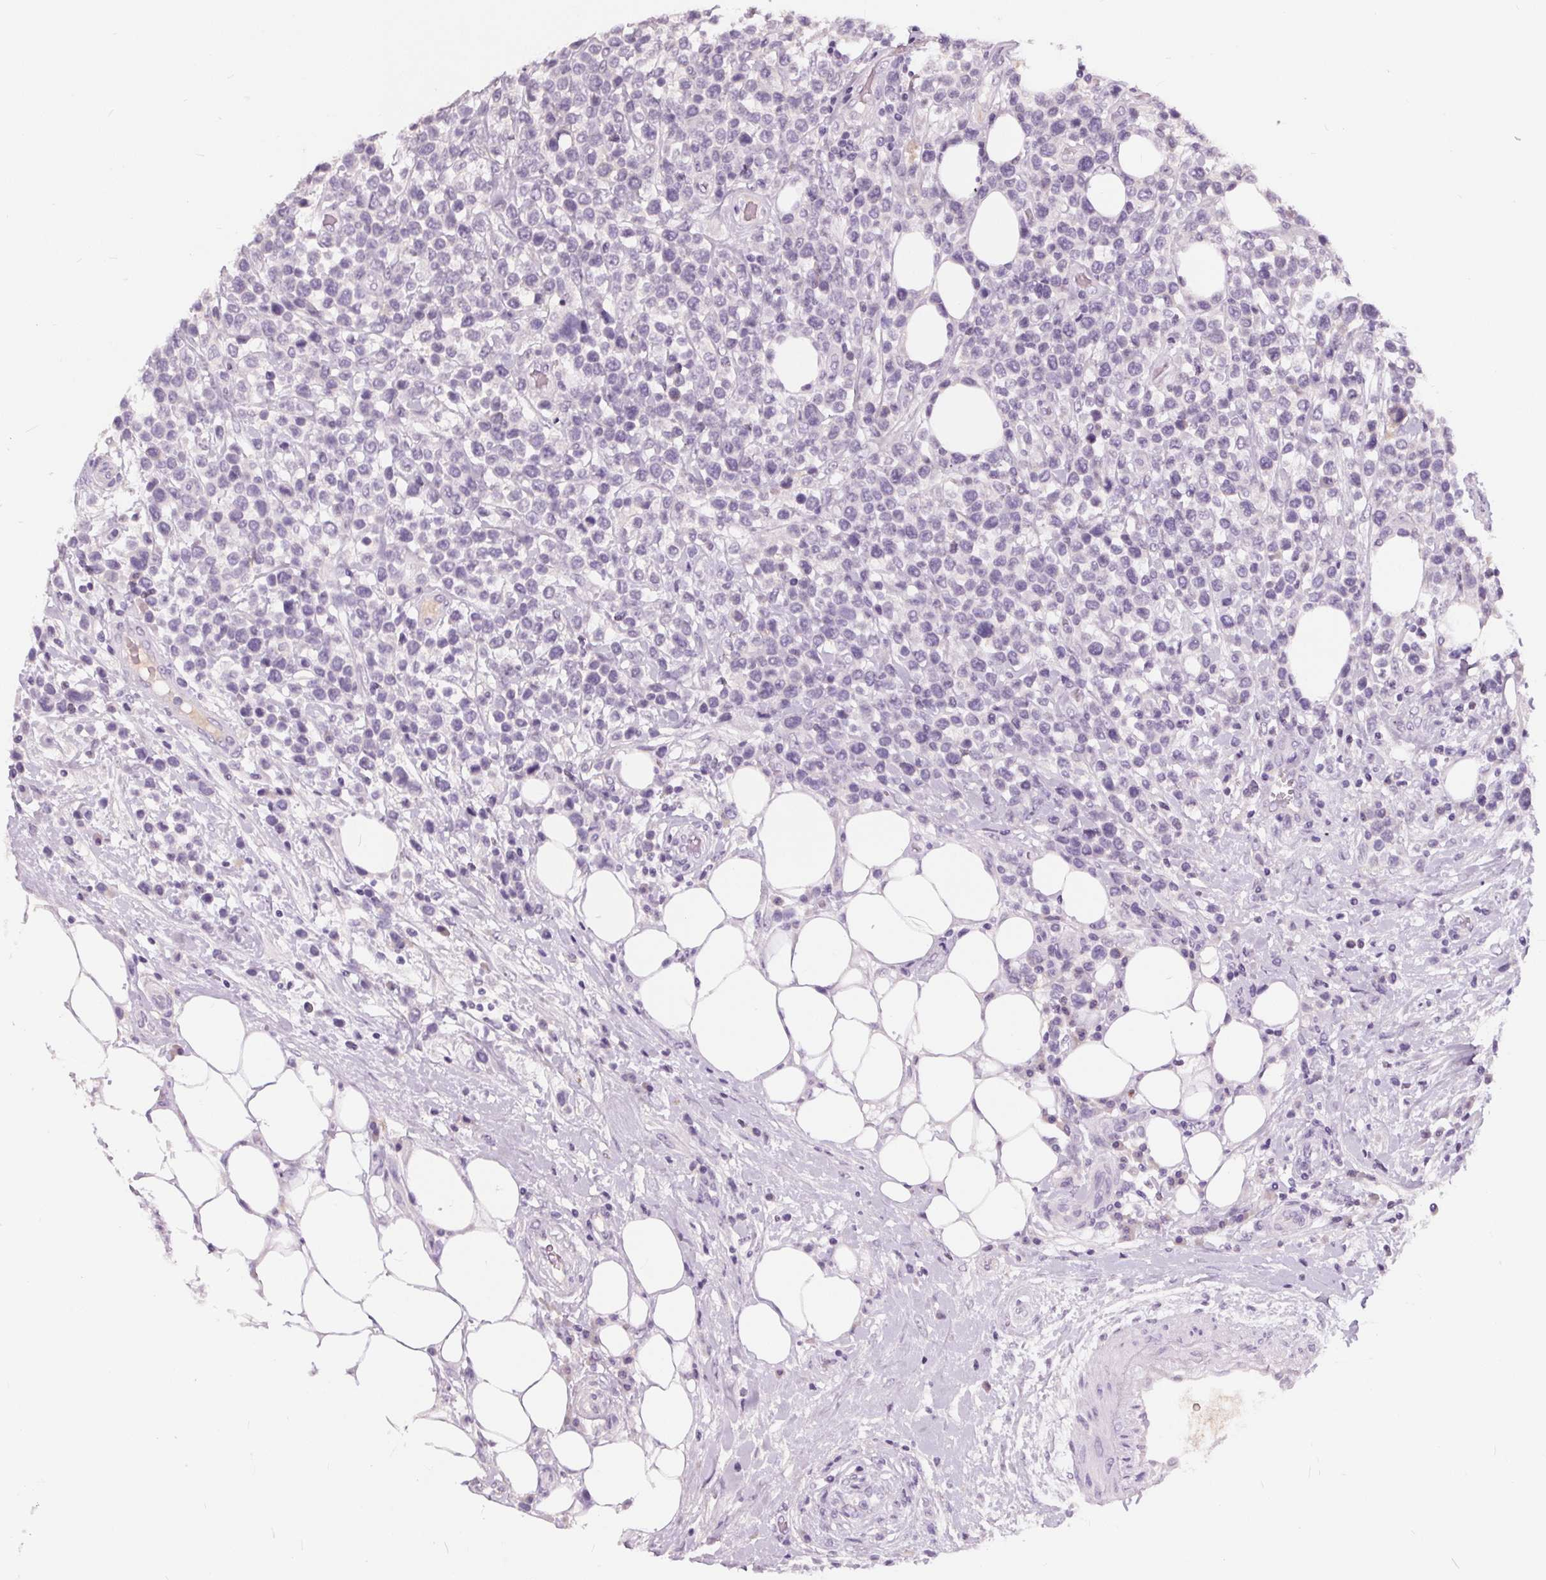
{"staining": {"intensity": "negative", "quantity": "none", "location": "none"}, "tissue": "lymphoma", "cell_type": "Tumor cells", "image_type": "cancer", "snomed": [{"axis": "morphology", "description": "Malignant lymphoma, non-Hodgkin's type, High grade"}, {"axis": "topography", "description": "Soft tissue"}], "caption": "This photomicrograph is of lymphoma stained with immunohistochemistry to label a protein in brown with the nuclei are counter-stained blue. There is no staining in tumor cells. (IHC, brightfield microscopy, high magnification).", "gene": "PLA2G2E", "patient": {"sex": "female", "age": 56}}